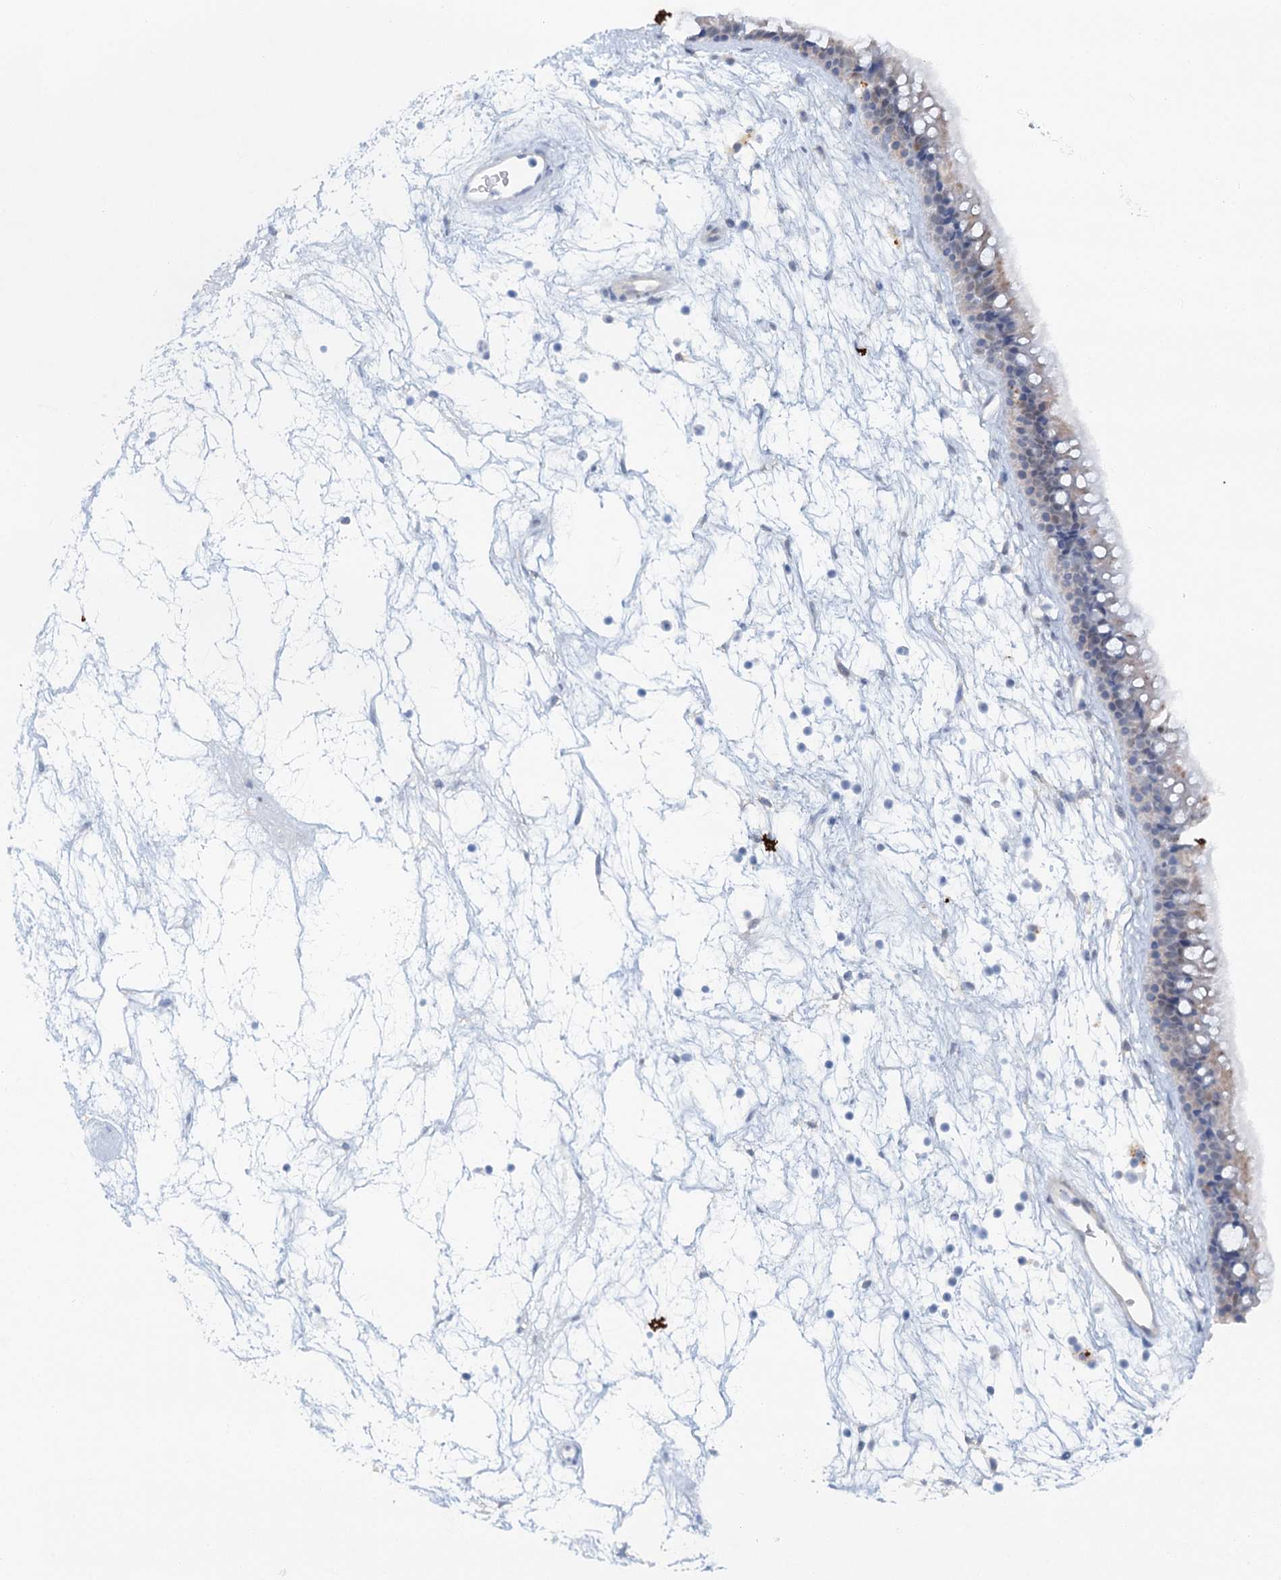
{"staining": {"intensity": "negative", "quantity": "none", "location": "none"}, "tissue": "nasopharynx", "cell_type": "Respiratory epithelial cells", "image_type": "normal", "snomed": [{"axis": "morphology", "description": "Normal tissue, NOS"}, {"axis": "topography", "description": "Nasopharynx"}], "caption": "Human nasopharynx stained for a protein using immunohistochemistry (IHC) exhibits no positivity in respiratory epithelial cells.", "gene": "TAS2R42", "patient": {"sex": "male", "age": 64}}